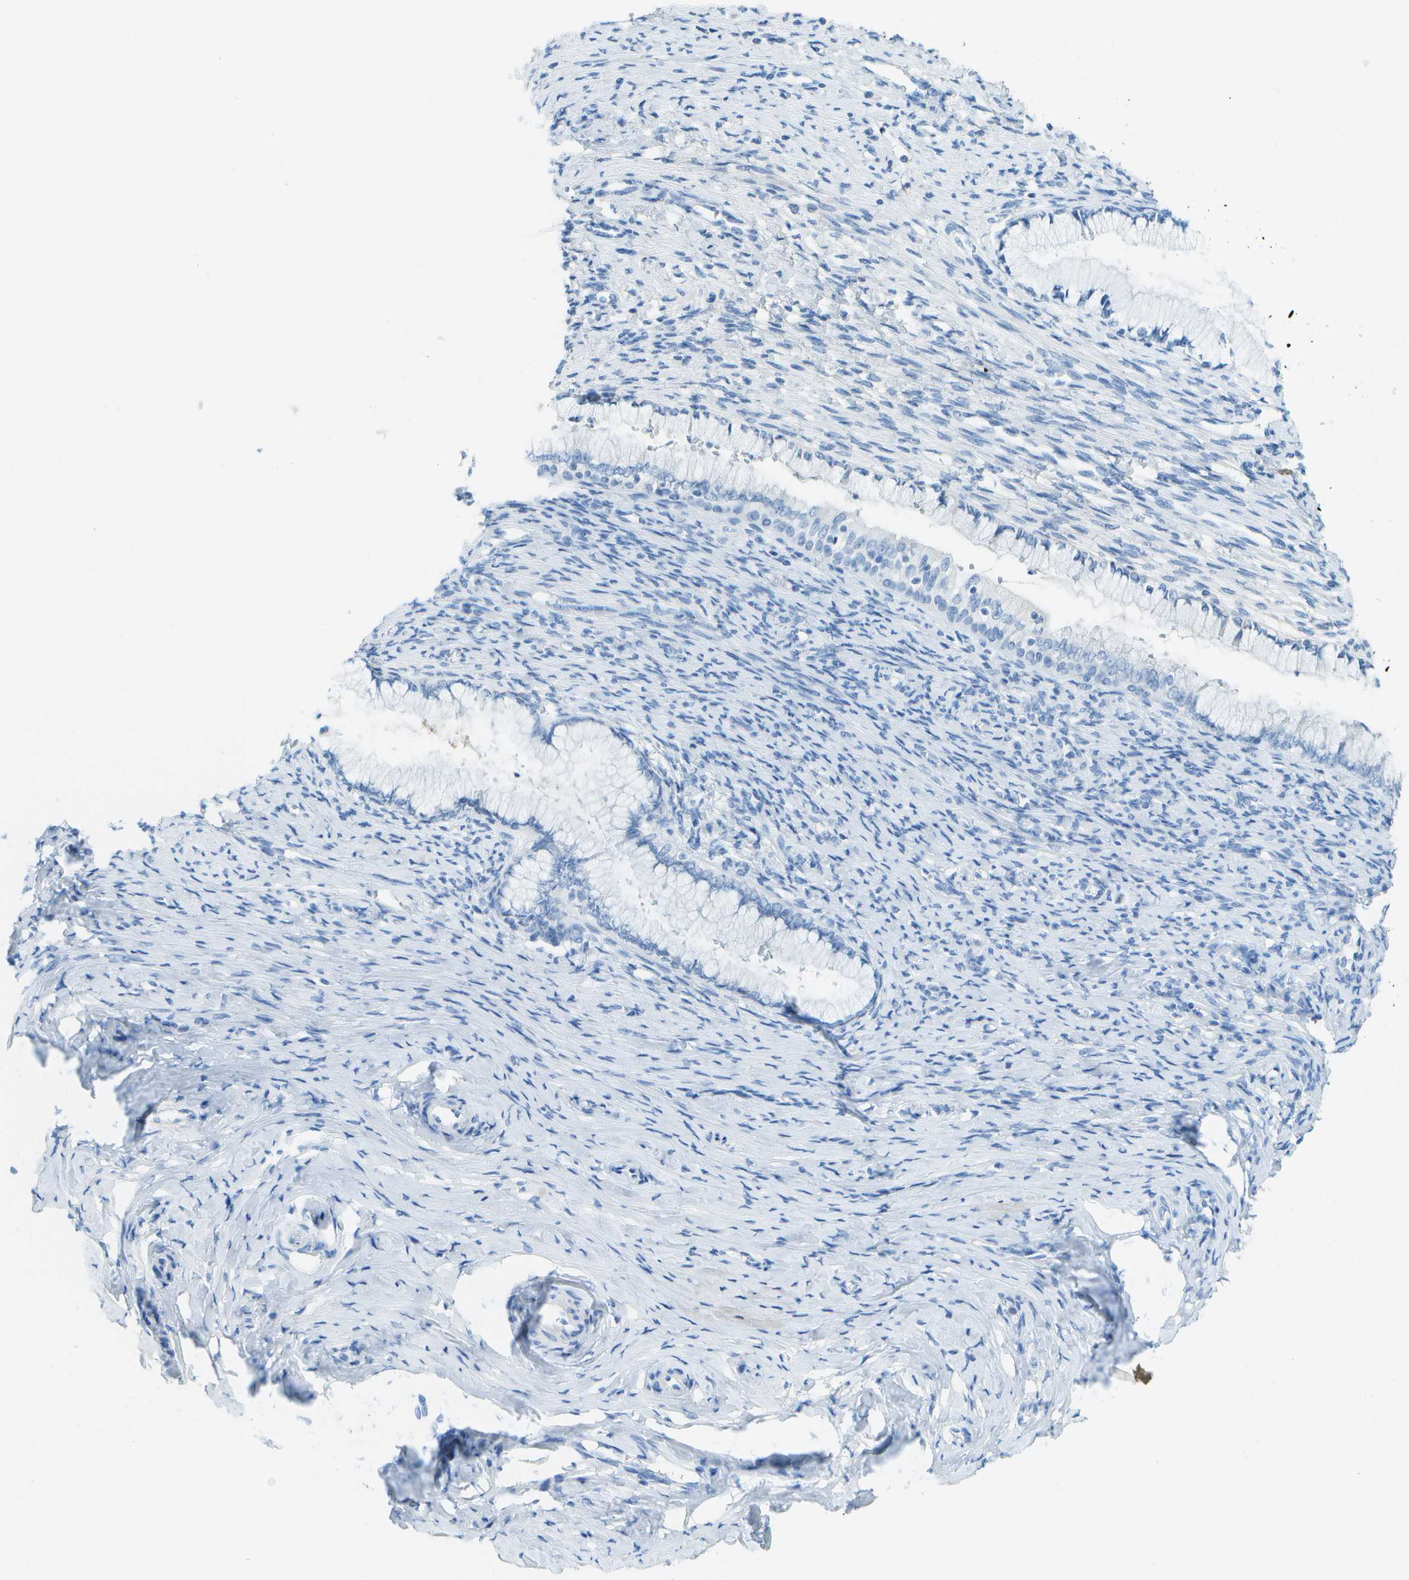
{"staining": {"intensity": "negative", "quantity": "none", "location": "none"}, "tissue": "cervical cancer", "cell_type": "Tumor cells", "image_type": "cancer", "snomed": [{"axis": "morphology", "description": "Squamous cell carcinoma, NOS"}, {"axis": "topography", "description": "Cervix"}], "caption": "Micrograph shows no significant protein positivity in tumor cells of cervical cancer.", "gene": "C1S", "patient": {"sex": "female", "age": 63}}